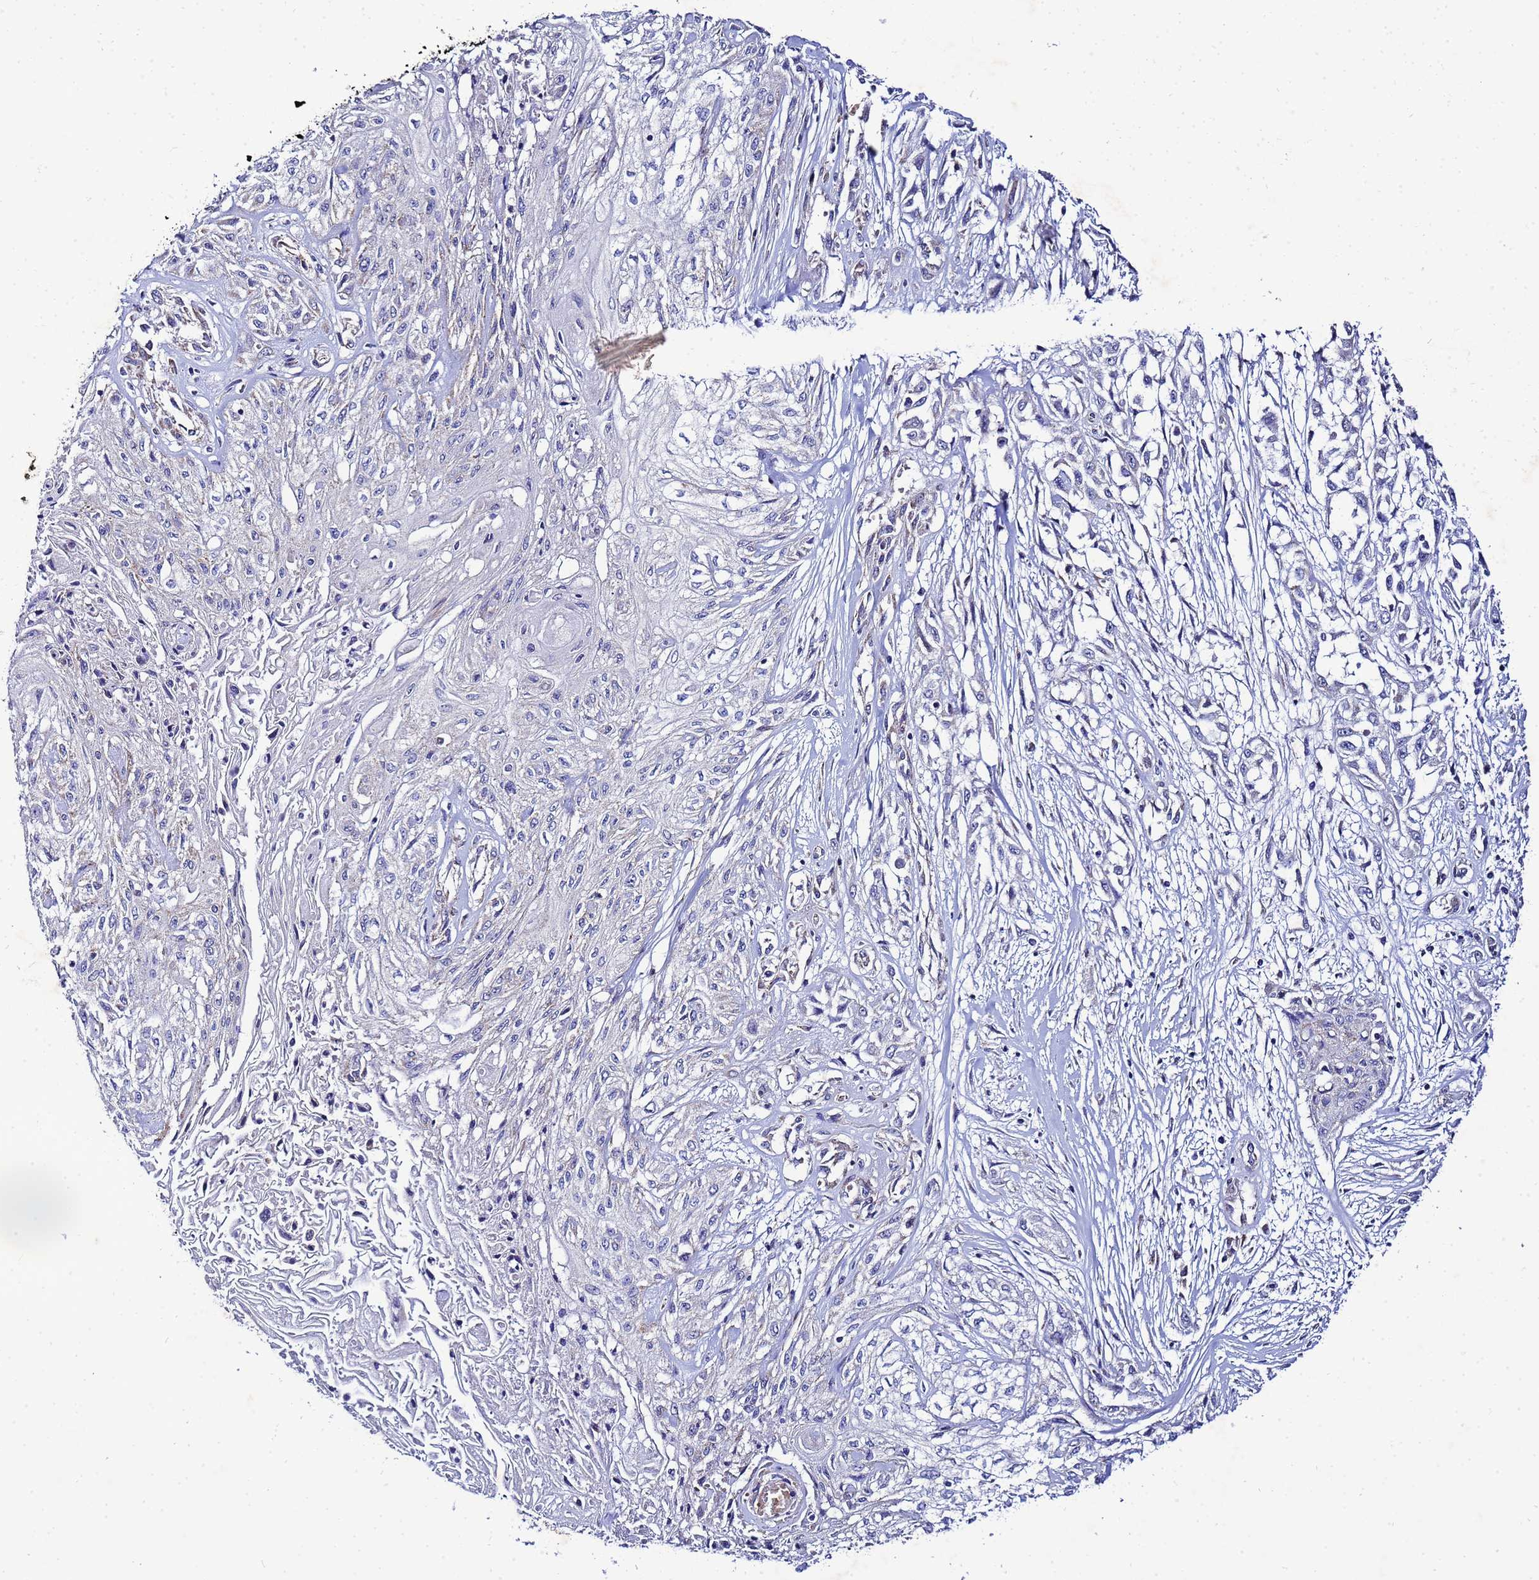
{"staining": {"intensity": "negative", "quantity": "none", "location": "none"}, "tissue": "skin cancer", "cell_type": "Tumor cells", "image_type": "cancer", "snomed": [{"axis": "morphology", "description": "Squamous cell carcinoma, NOS"}, {"axis": "morphology", "description": "Squamous cell carcinoma, metastatic, NOS"}, {"axis": "topography", "description": "Skin"}, {"axis": "topography", "description": "Lymph node"}], "caption": "The IHC photomicrograph has no significant staining in tumor cells of skin cancer (squamous cell carcinoma) tissue.", "gene": "FAHD2A", "patient": {"sex": "male", "age": 75}}